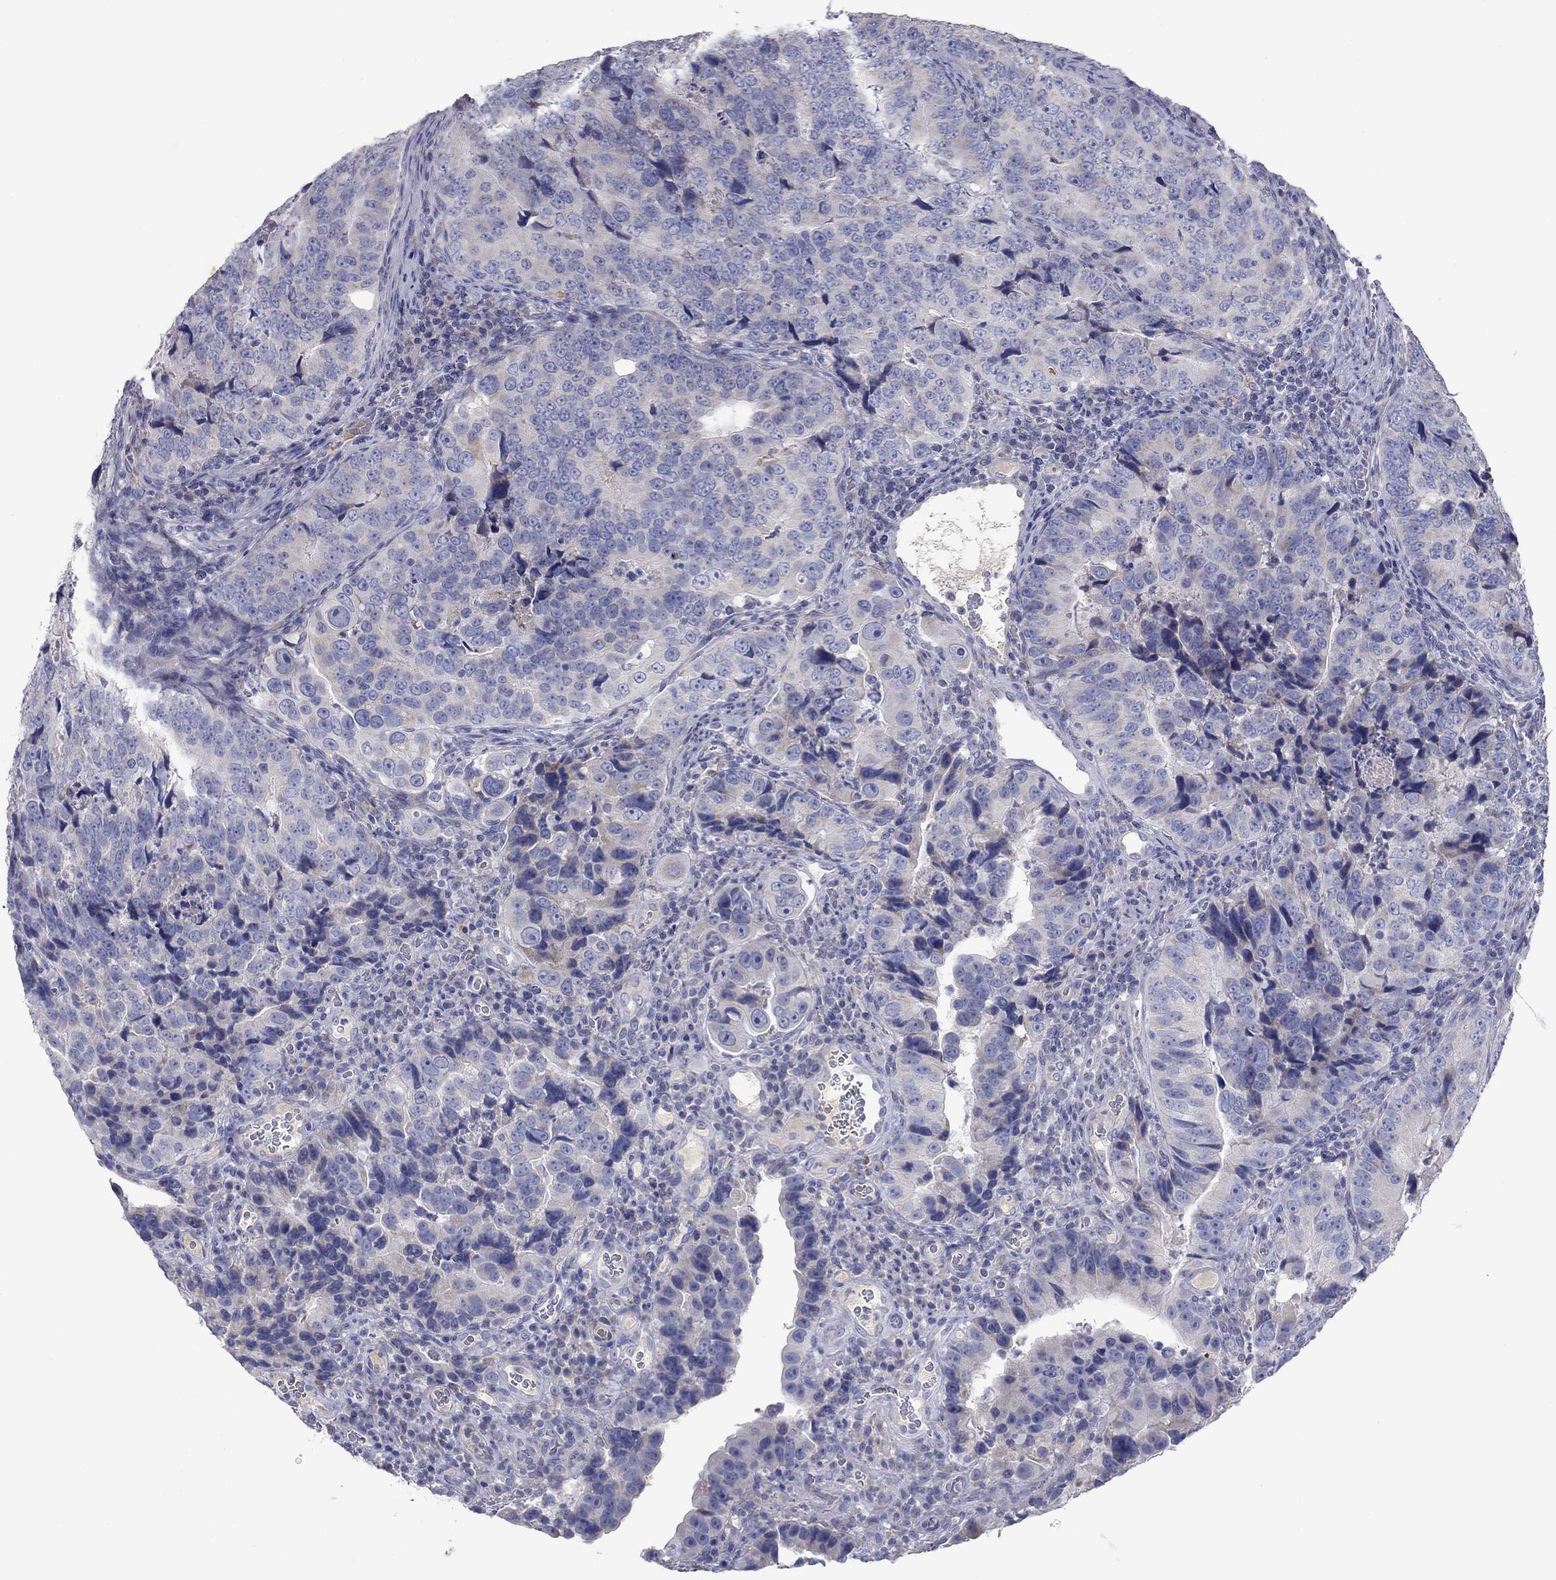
{"staining": {"intensity": "negative", "quantity": "none", "location": "none"}, "tissue": "colorectal cancer", "cell_type": "Tumor cells", "image_type": "cancer", "snomed": [{"axis": "morphology", "description": "Adenocarcinoma, NOS"}, {"axis": "topography", "description": "Colon"}], "caption": "Immunohistochemistry (IHC) of adenocarcinoma (colorectal) exhibits no positivity in tumor cells.", "gene": "PTGDS", "patient": {"sex": "female", "age": 72}}